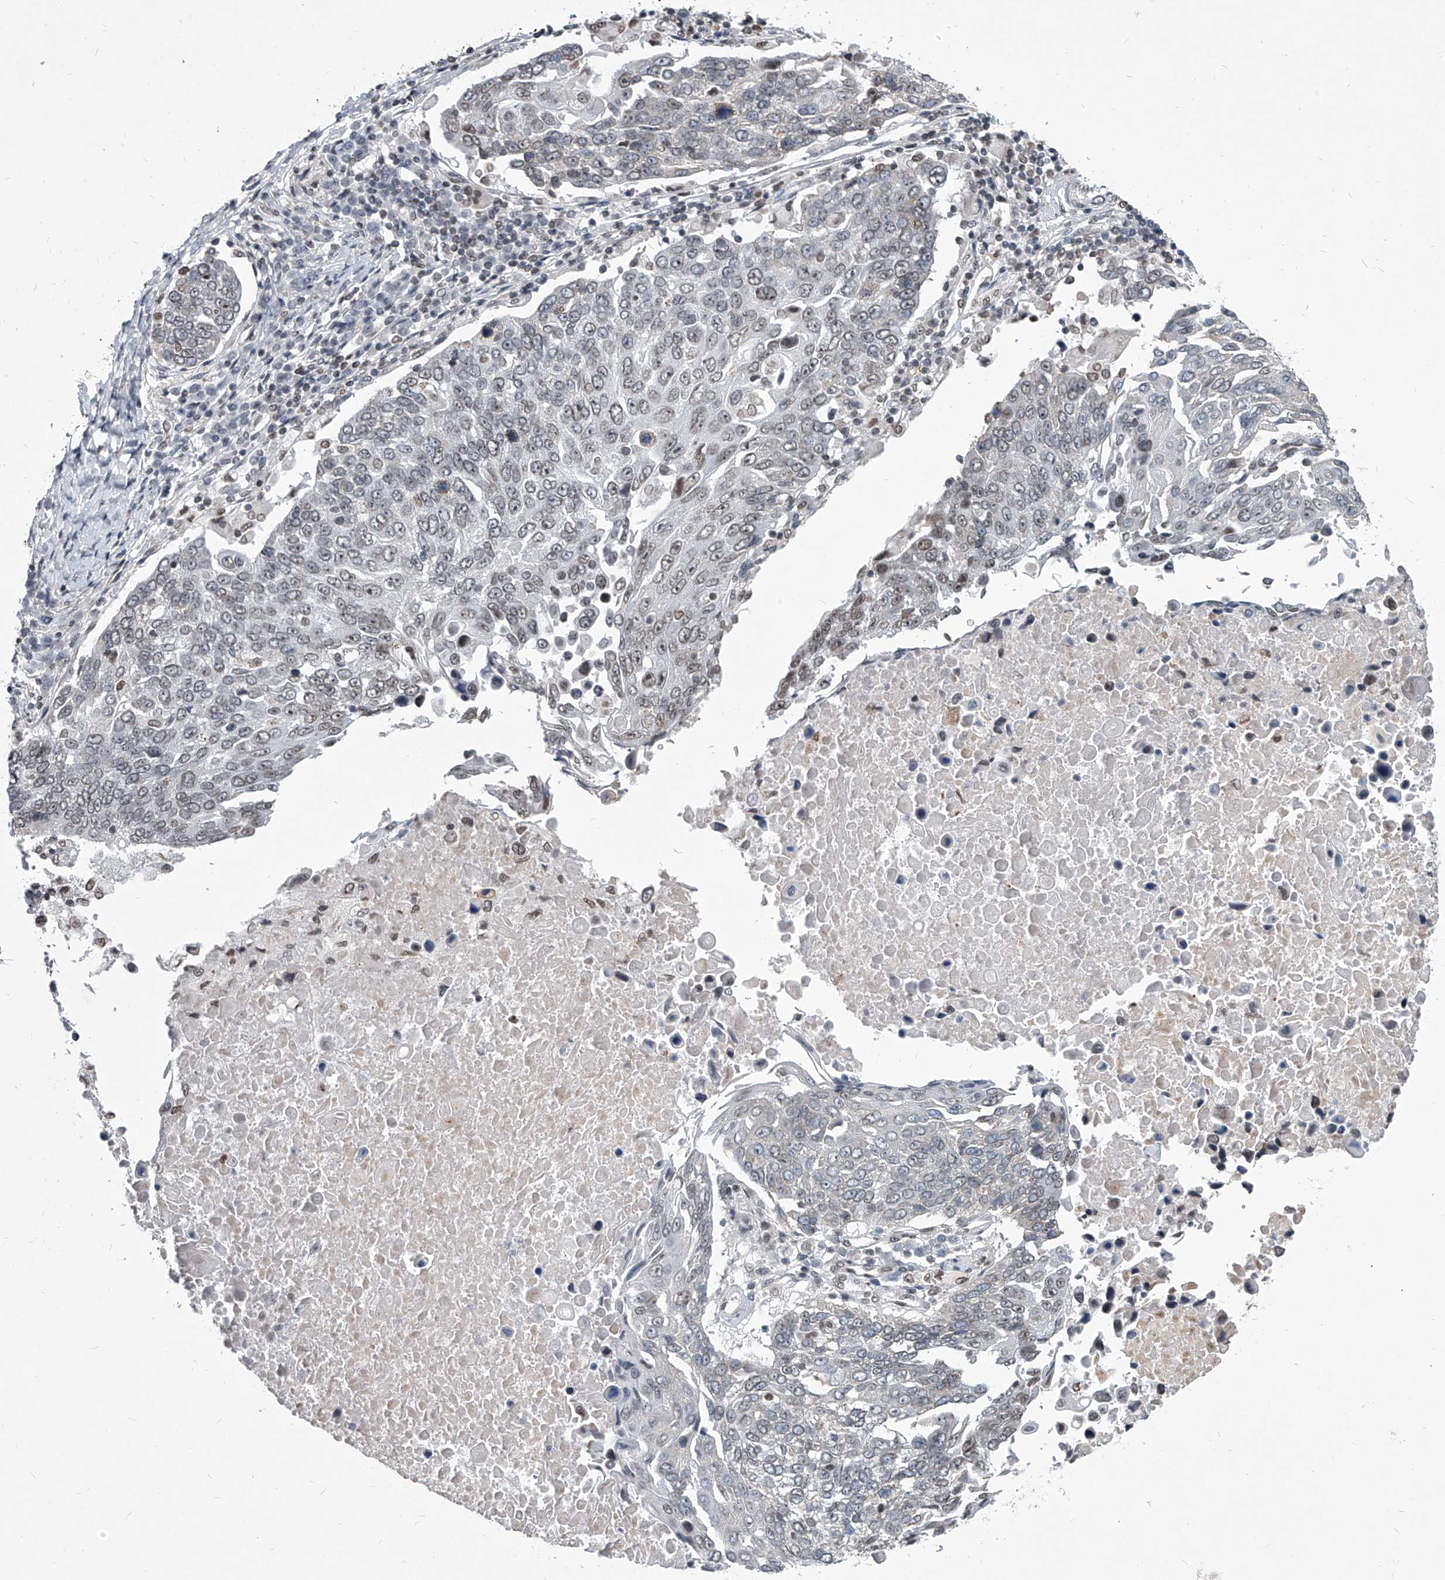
{"staining": {"intensity": "negative", "quantity": "none", "location": "none"}, "tissue": "lung cancer", "cell_type": "Tumor cells", "image_type": "cancer", "snomed": [{"axis": "morphology", "description": "Squamous cell carcinoma, NOS"}, {"axis": "topography", "description": "Lung"}], "caption": "Immunohistochemical staining of human lung cancer (squamous cell carcinoma) demonstrates no significant staining in tumor cells.", "gene": "PPIL4", "patient": {"sex": "male", "age": 66}}